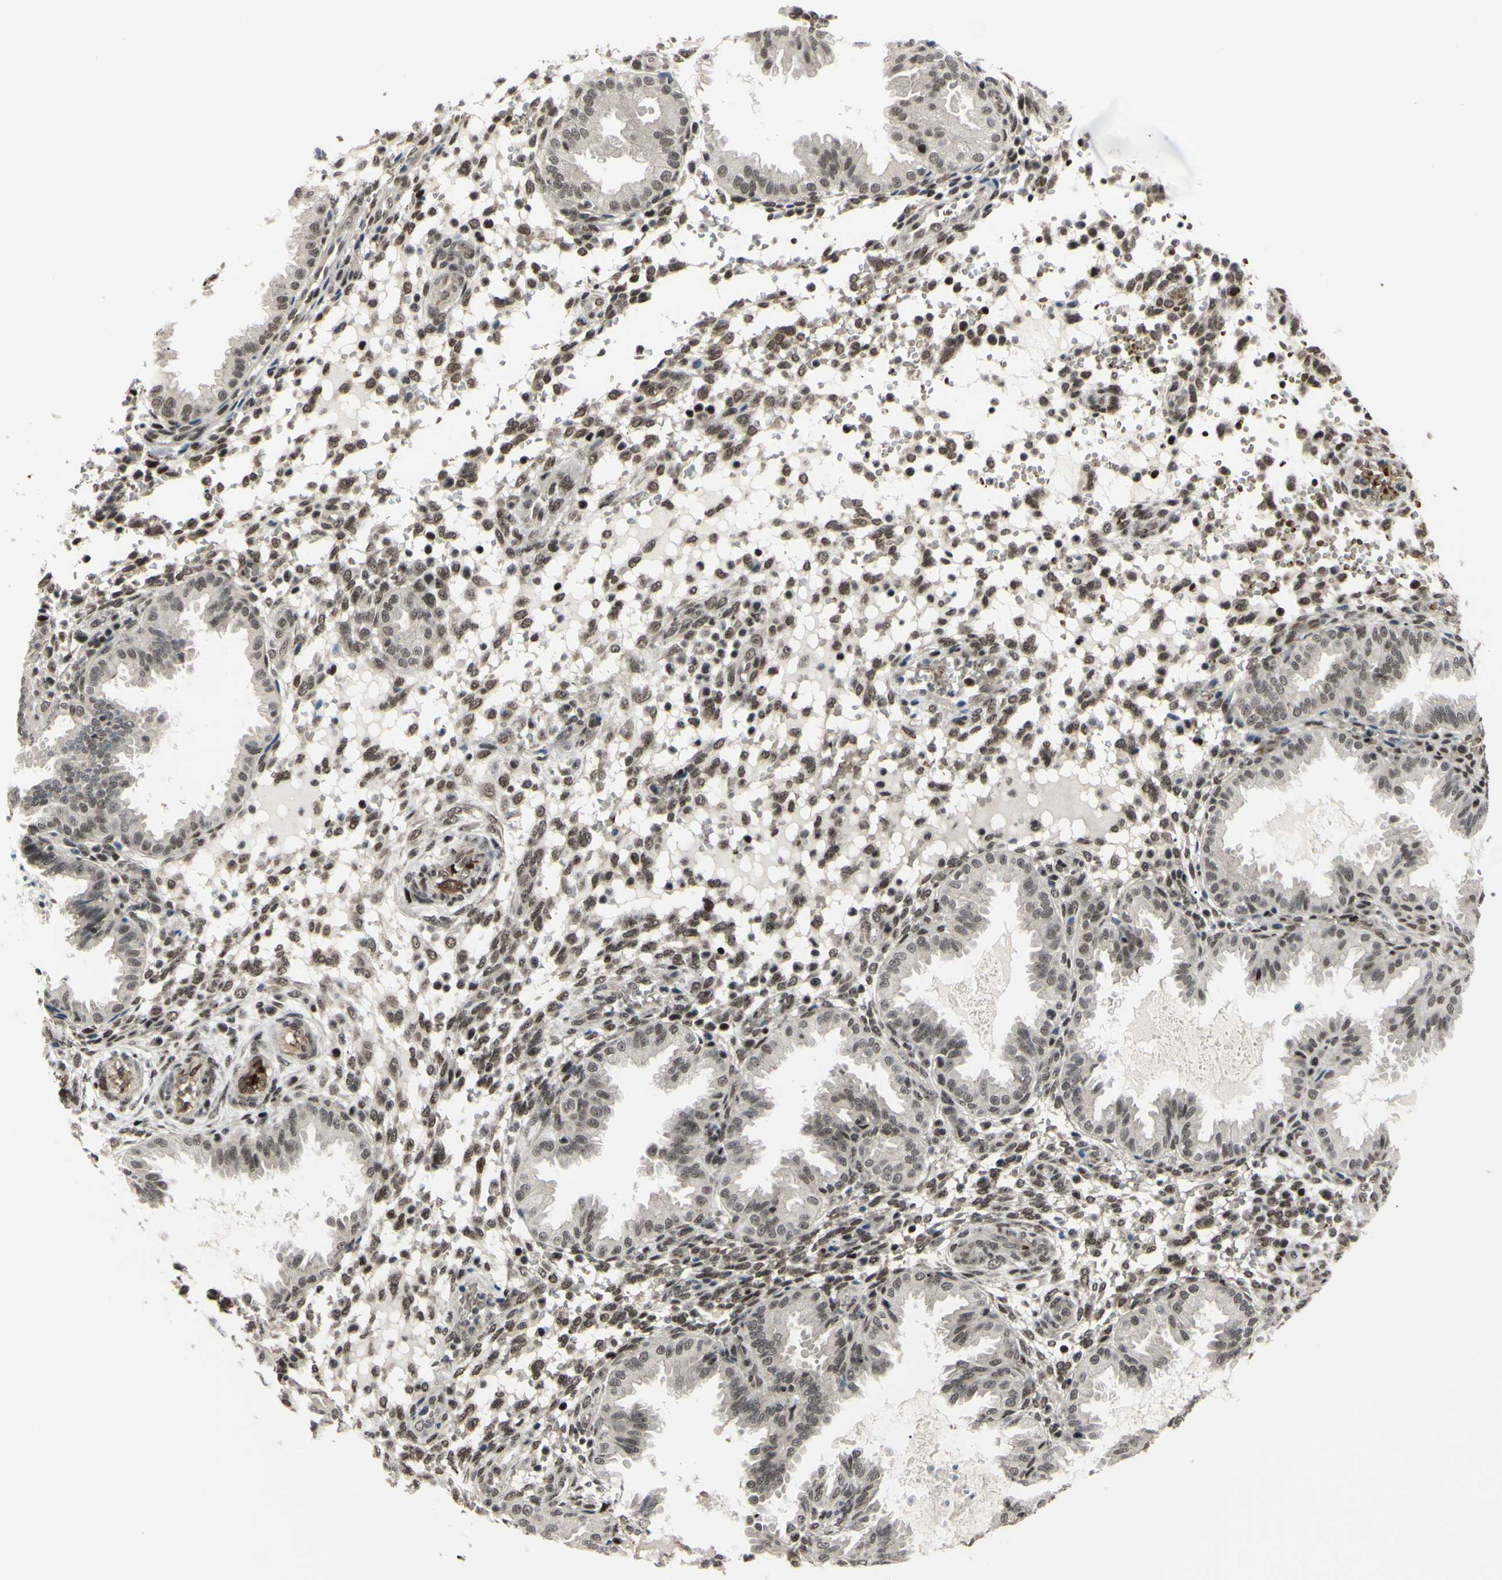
{"staining": {"intensity": "strong", "quantity": ">75%", "location": "nuclear"}, "tissue": "endometrium", "cell_type": "Cells in endometrial stroma", "image_type": "normal", "snomed": [{"axis": "morphology", "description": "Normal tissue, NOS"}, {"axis": "topography", "description": "Endometrium"}], "caption": "Cells in endometrial stroma demonstrate high levels of strong nuclear staining in approximately >75% of cells in normal endometrium.", "gene": "THAP12", "patient": {"sex": "female", "age": 33}}